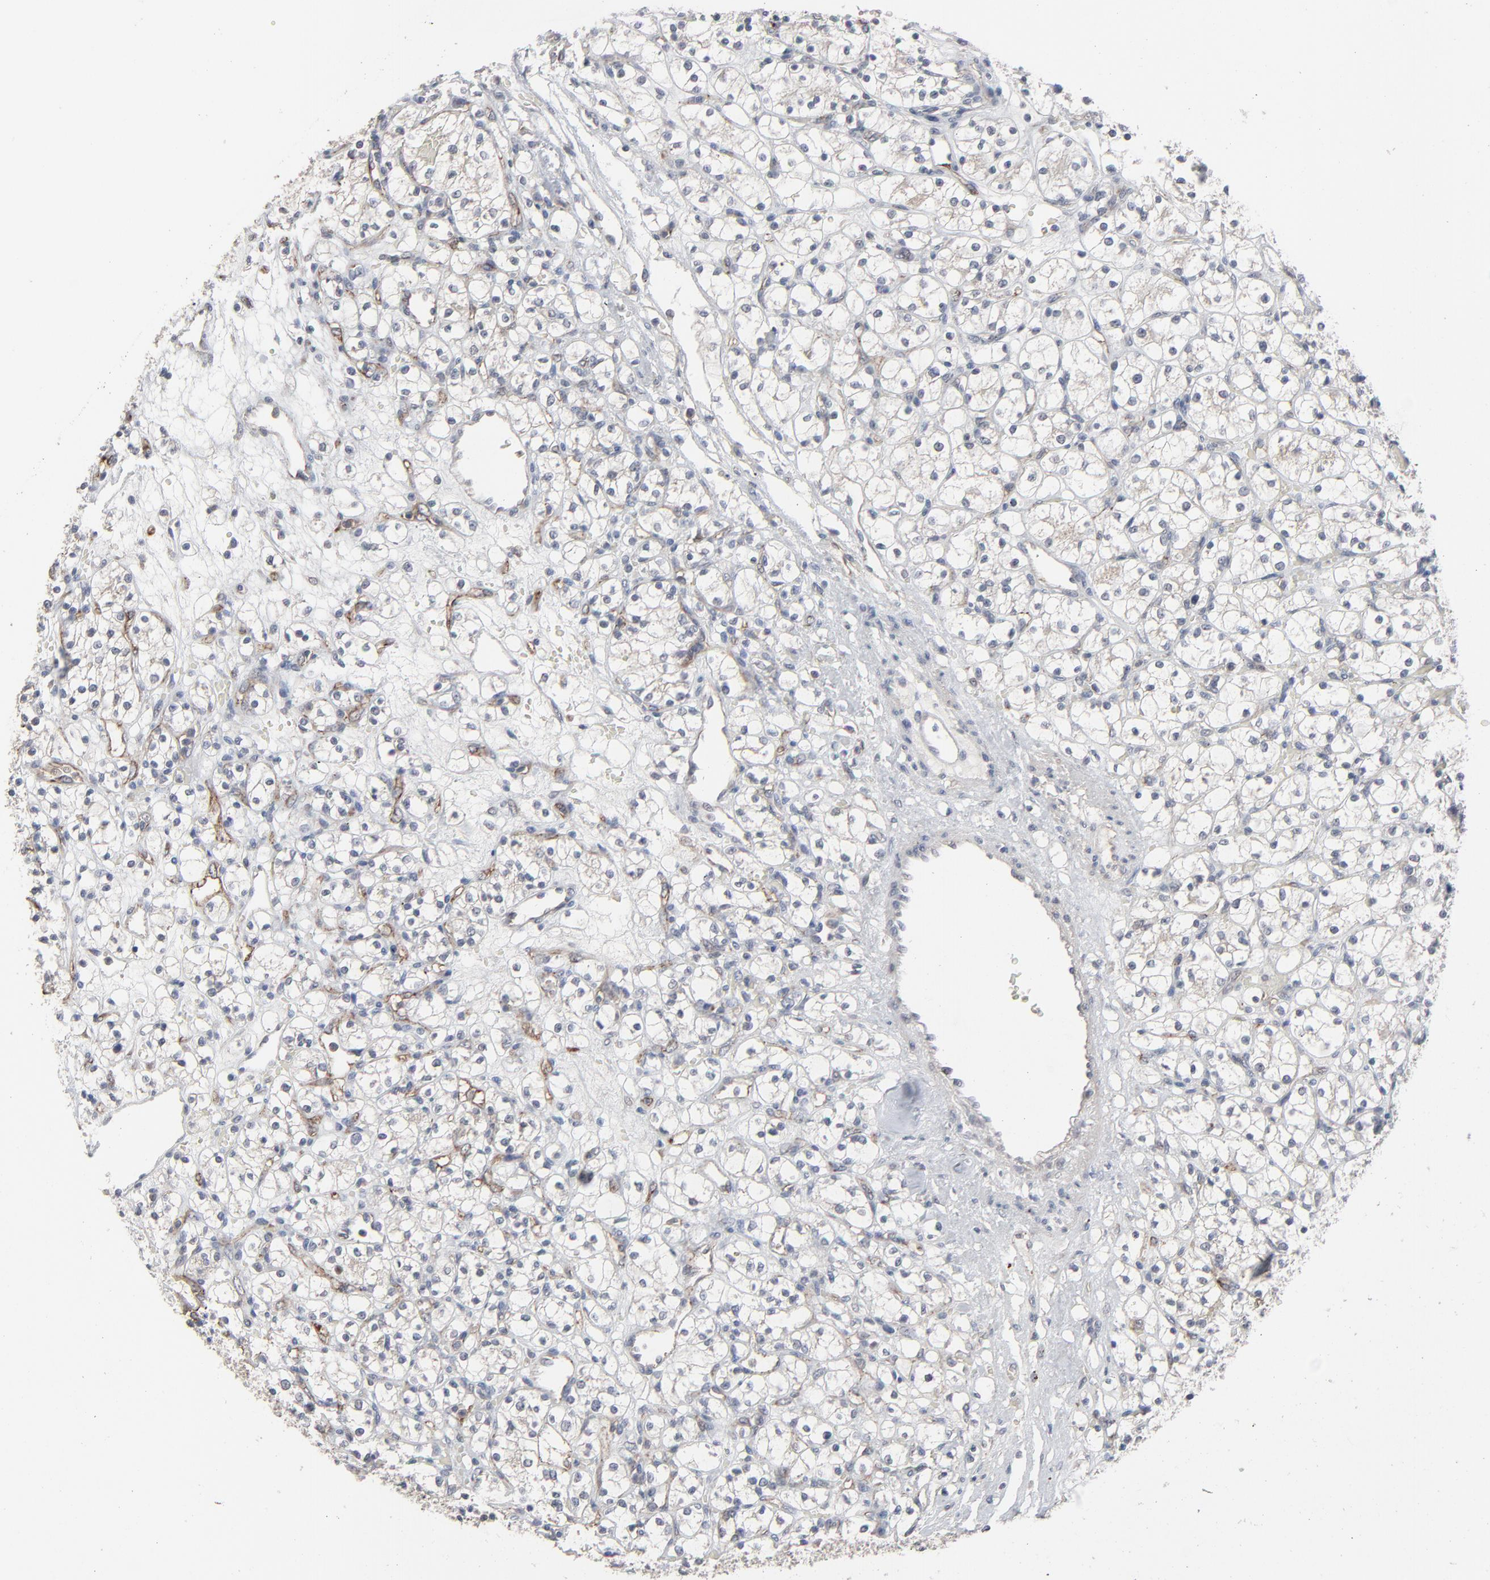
{"staining": {"intensity": "negative", "quantity": "none", "location": "none"}, "tissue": "renal cancer", "cell_type": "Tumor cells", "image_type": "cancer", "snomed": [{"axis": "morphology", "description": "Adenocarcinoma, NOS"}, {"axis": "topography", "description": "Kidney"}], "caption": "IHC micrograph of renal adenocarcinoma stained for a protein (brown), which demonstrates no positivity in tumor cells.", "gene": "JAM3", "patient": {"sex": "female", "age": 60}}